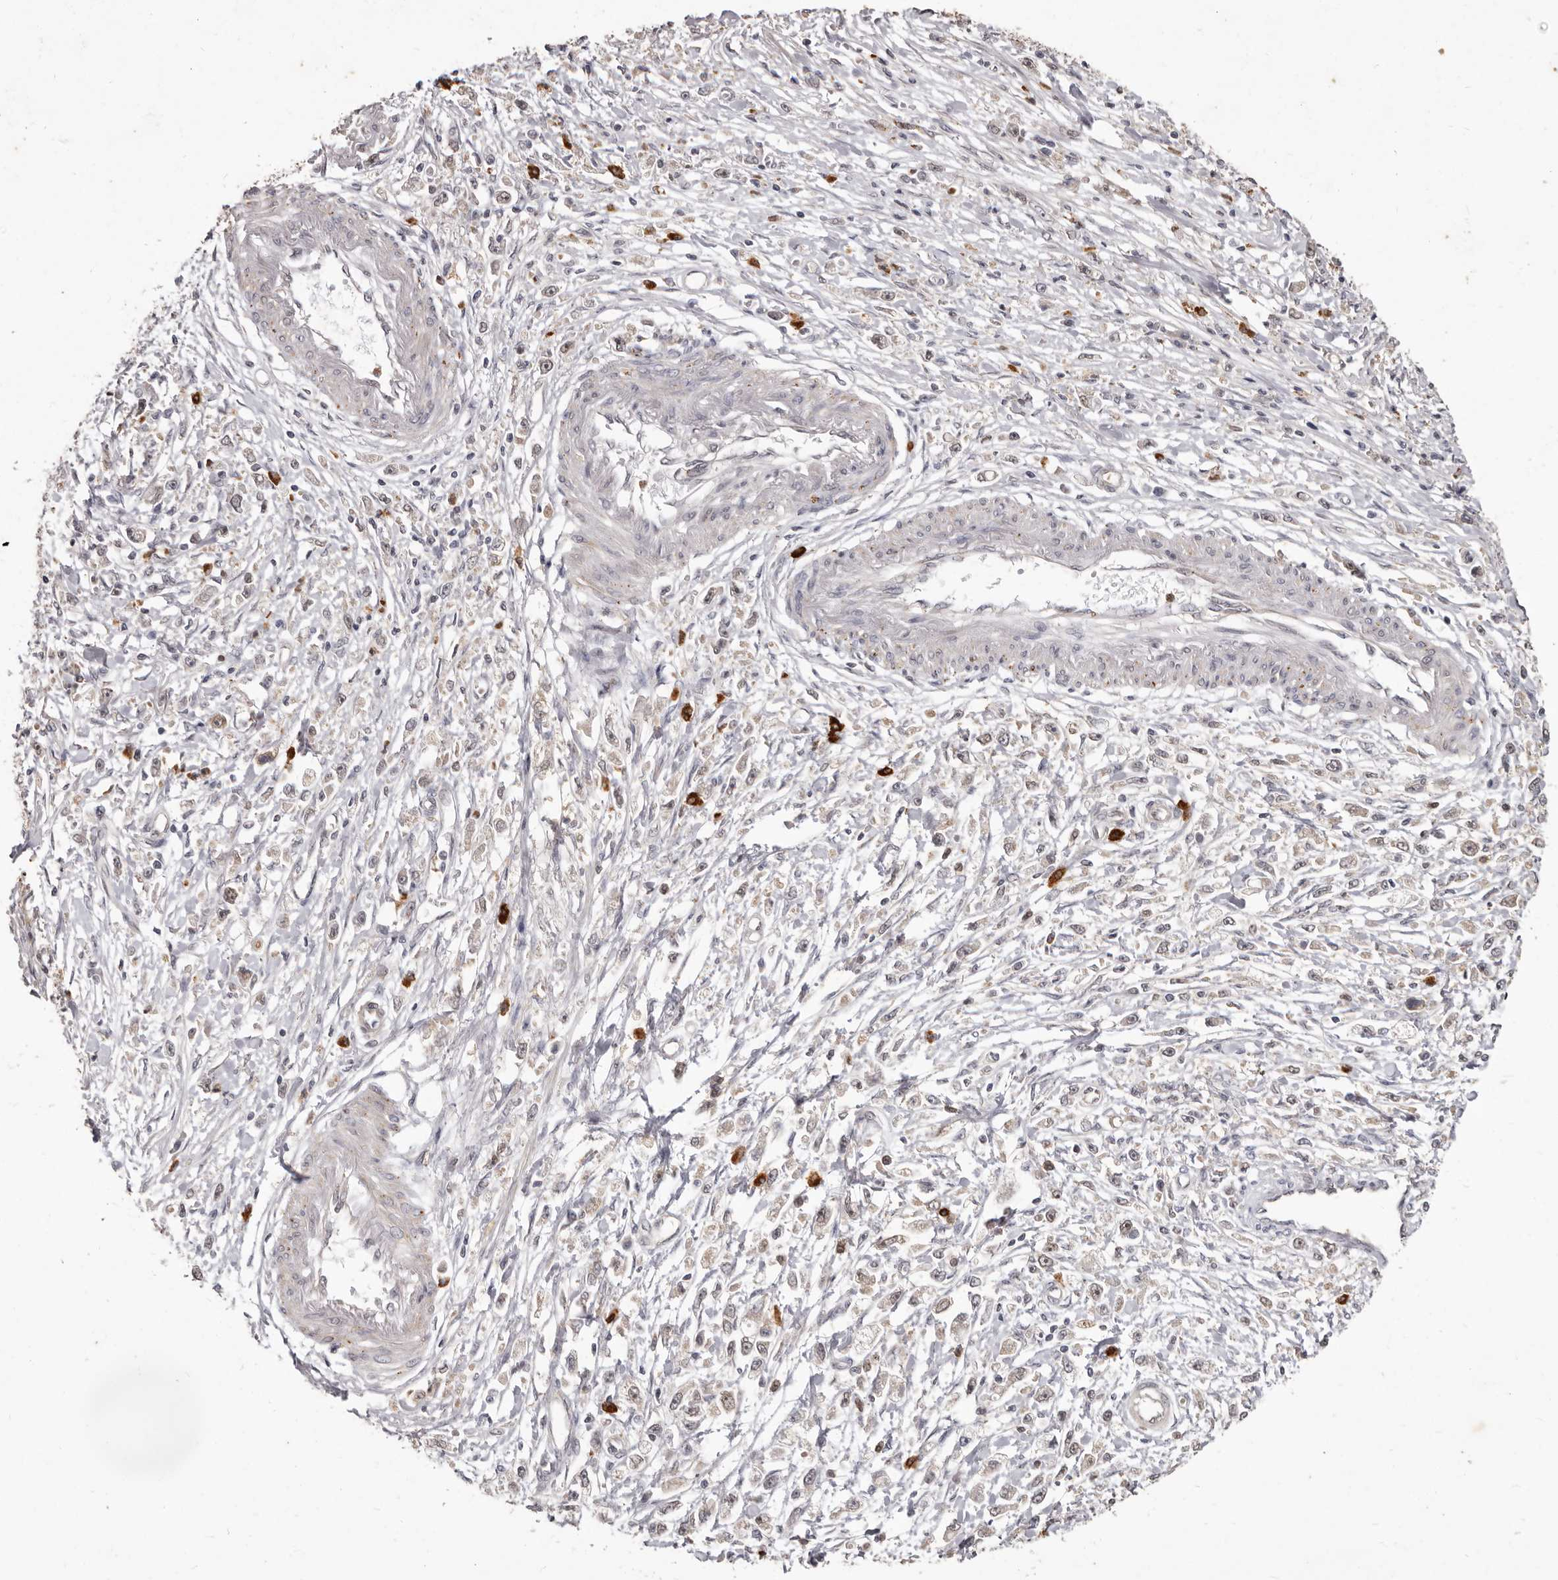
{"staining": {"intensity": "weak", "quantity": ">75%", "location": "nuclear"}, "tissue": "stomach cancer", "cell_type": "Tumor cells", "image_type": "cancer", "snomed": [{"axis": "morphology", "description": "Adenocarcinoma, NOS"}, {"axis": "topography", "description": "Stomach"}], "caption": "Immunohistochemistry photomicrograph of neoplastic tissue: adenocarcinoma (stomach) stained using immunohistochemistry displays low levels of weak protein expression localized specifically in the nuclear of tumor cells, appearing as a nuclear brown color.", "gene": "ACLY", "patient": {"sex": "female", "age": 59}}